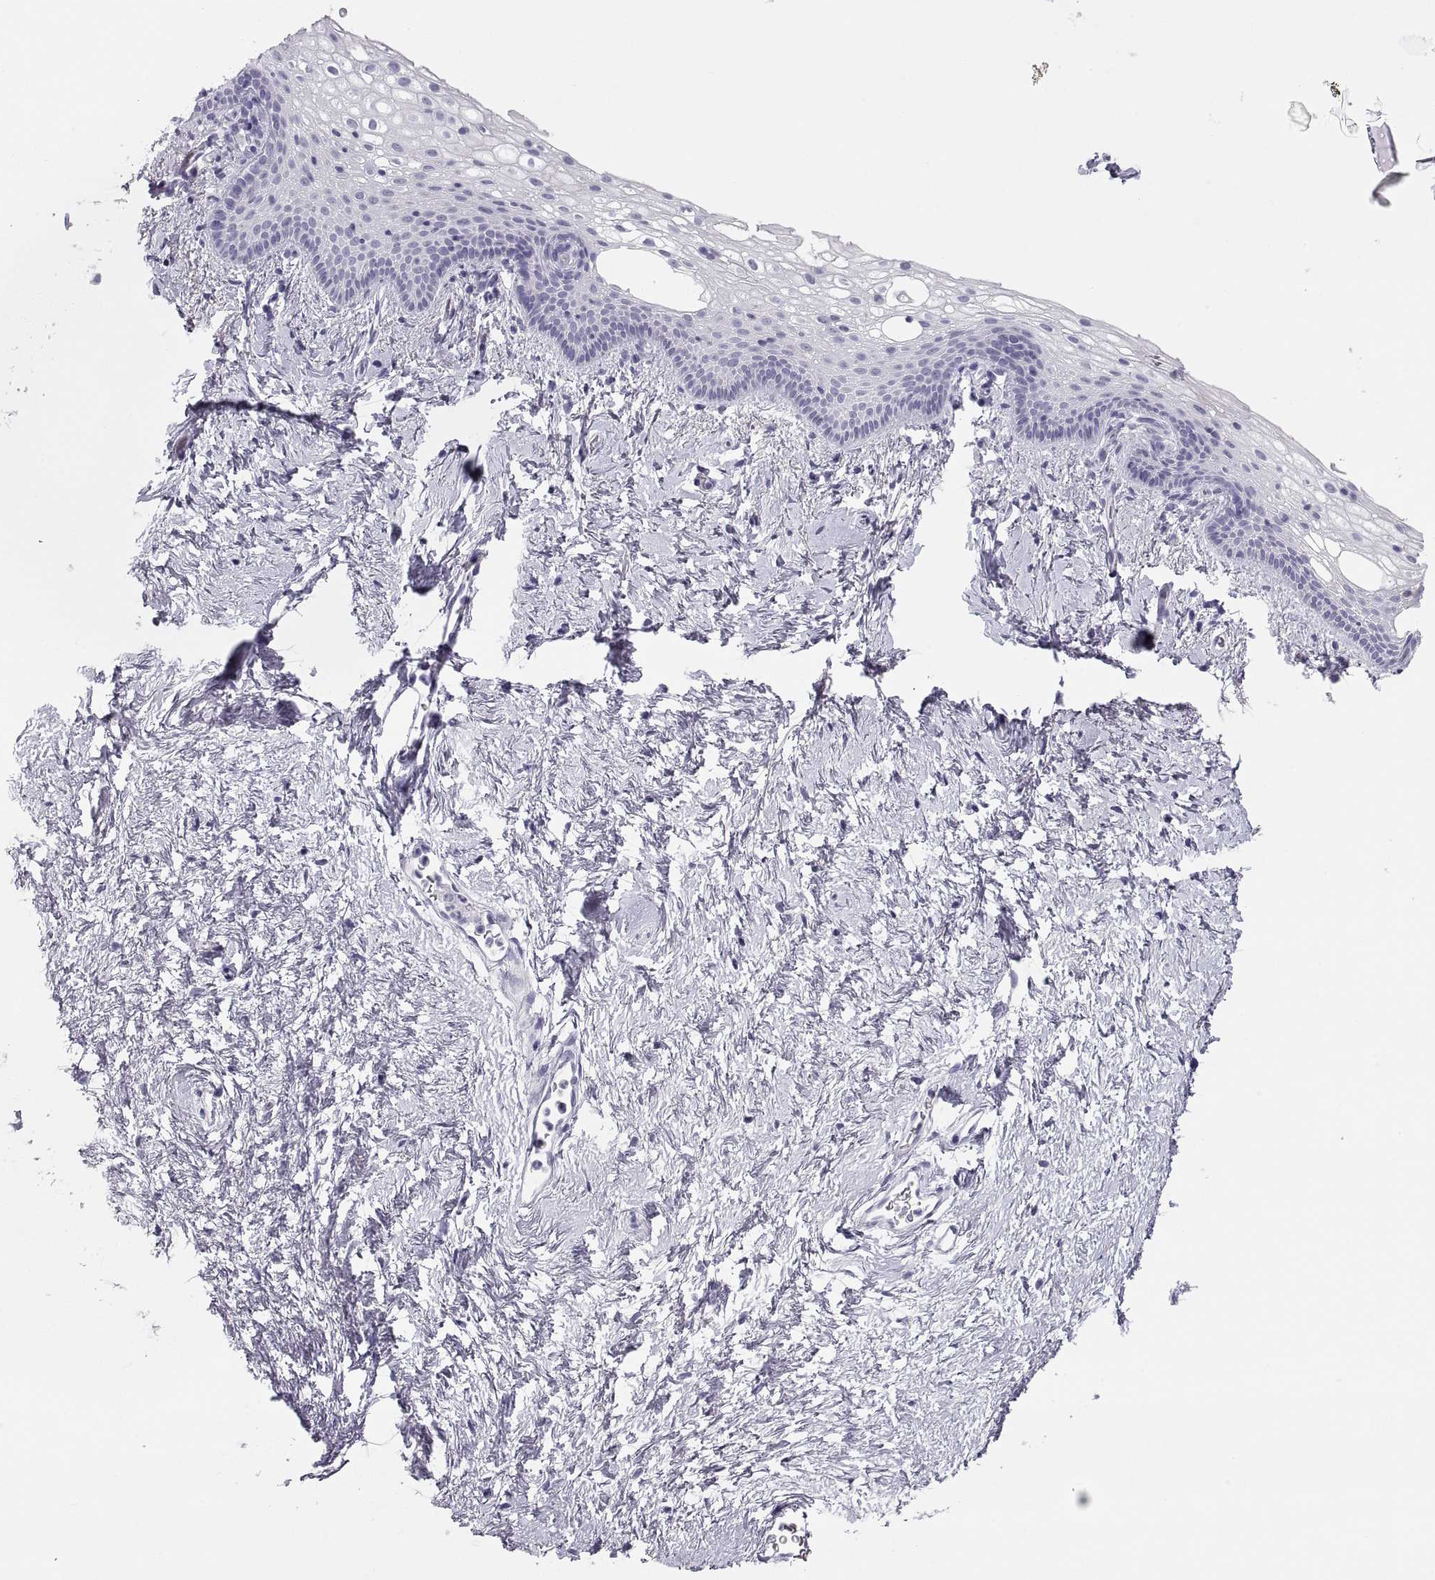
{"staining": {"intensity": "negative", "quantity": "none", "location": "none"}, "tissue": "vagina", "cell_type": "Squamous epithelial cells", "image_type": "normal", "snomed": [{"axis": "morphology", "description": "Normal tissue, NOS"}, {"axis": "topography", "description": "Vagina"}], "caption": "This histopathology image is of normal vagina stained with IHC to label a protein in brown with the nuclei are counter-stained blue. There is no expression in squamous epithelial cells. Nuclei are stained in blue.", "gene": "MAGEB2", "patient": {"sex": "female", "age": 61}}